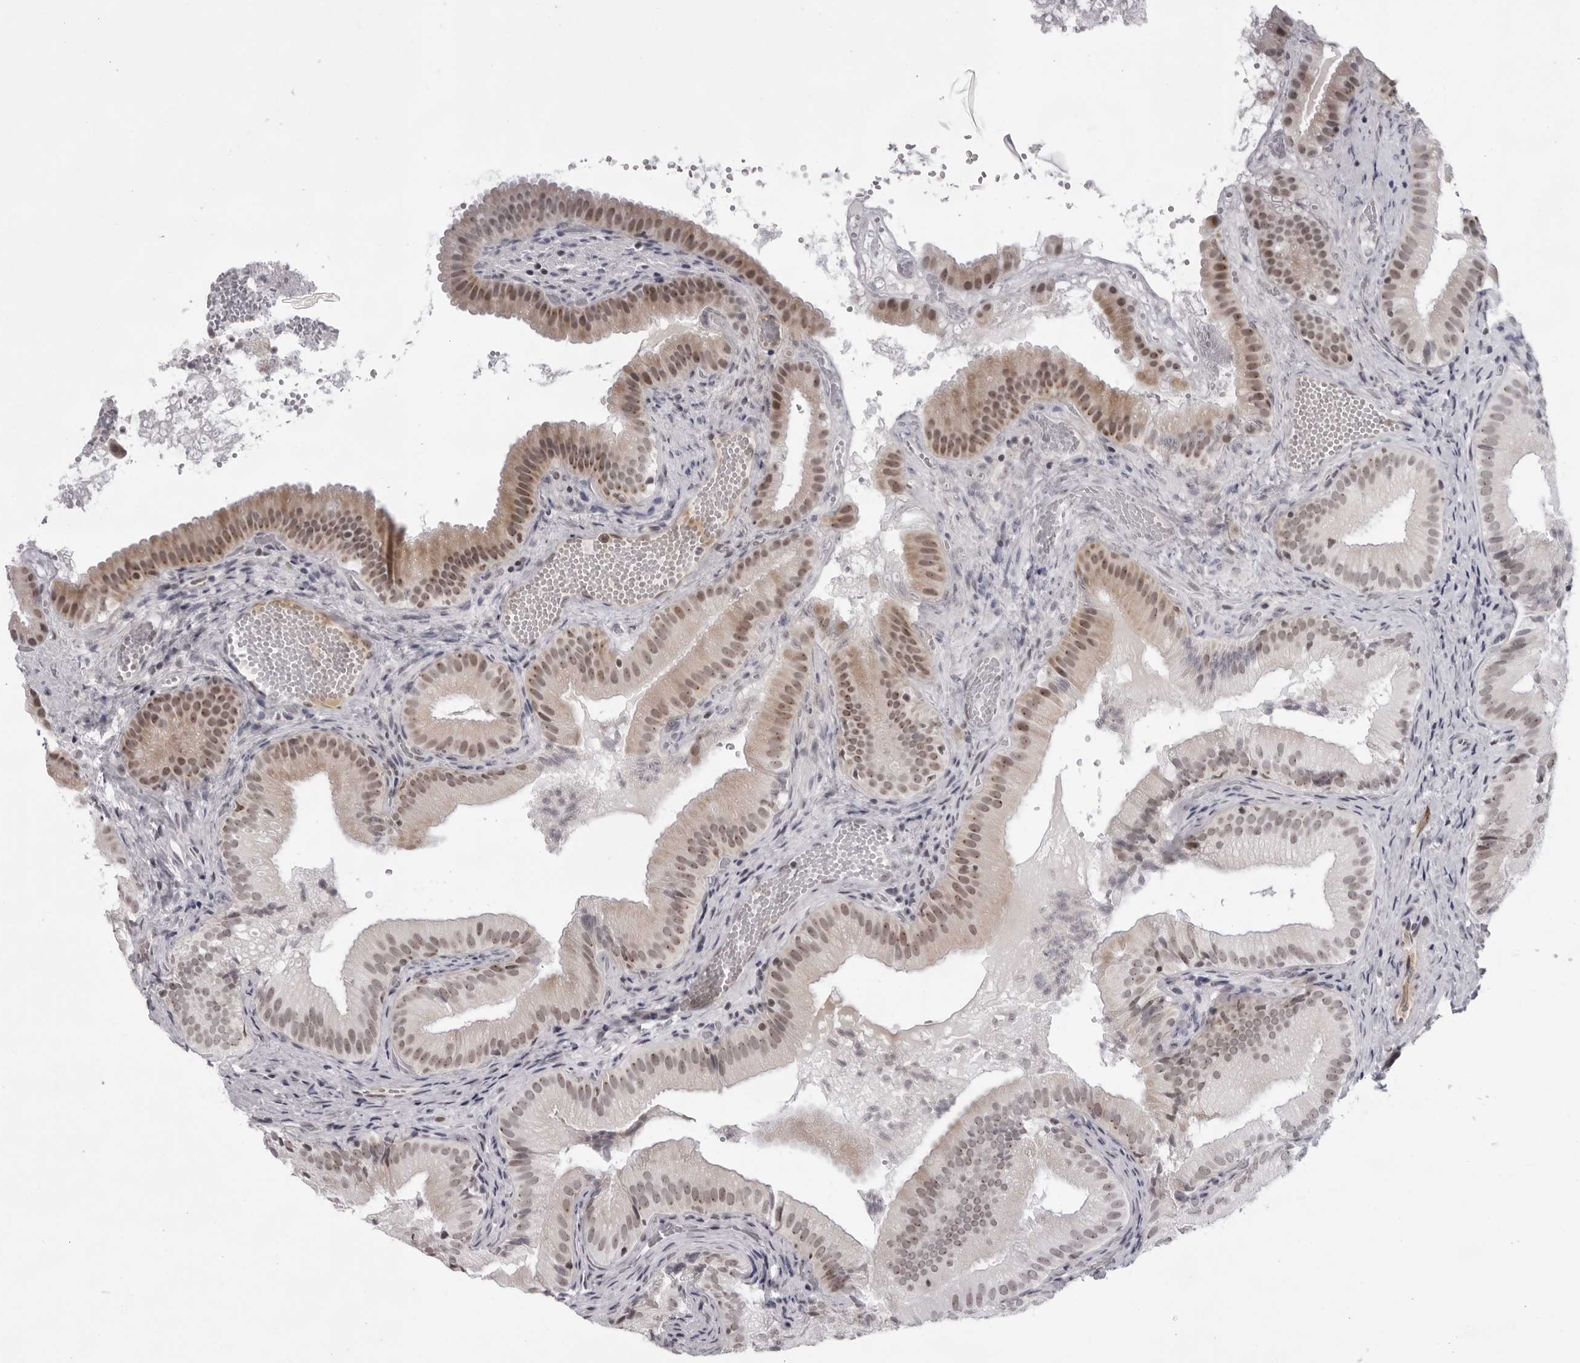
{"staining": {"intensity": "moderate", "quantity": ">75%", "location": "nuclear"}, "tissue": "gallbladder", "cell_type": "Glandular cells", "image_type": "normal", "snomed": [{"axis": "morphology", "description": "Normal tissue, NOS"}, {"axis": "topography", "description": "Gallbladder"}], "caption": "High-power microscopy captured an immunohistochemistry (IHC) histopathology image of normal gallbladder, revealing moderate nuclear staining in about >75% of glandular cells. The staining was performed using DAB, with brown indicating positive protein expression. Nuclei are stained blue with hematoxylin.", "gene": "EXOSC10", "patient": {"sex": "female", "age": 30}}